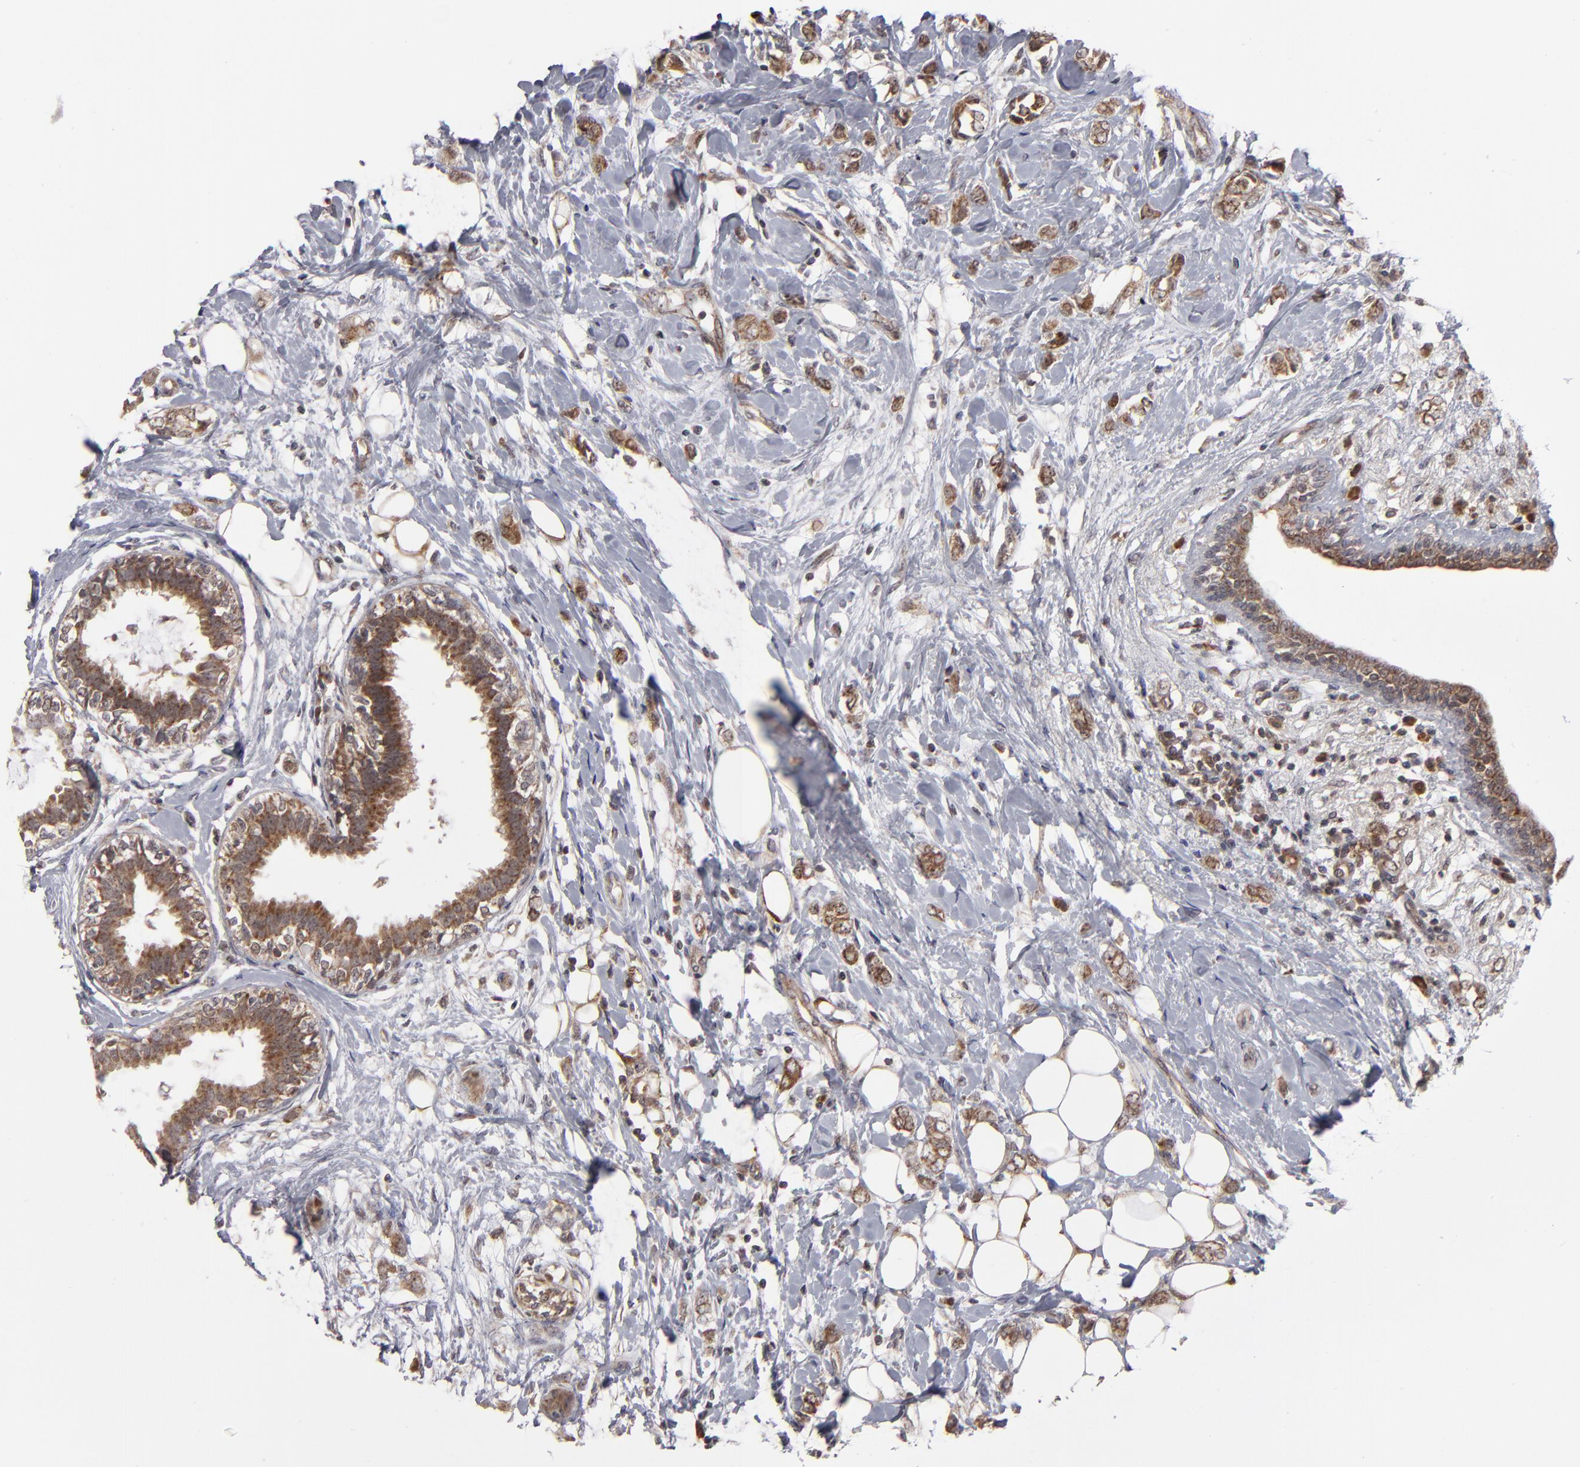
{"staining": {"intensity": "moderate", "quantity": "25%-75%", "location": "cytoplasmic/membranous"}, "tissue": "breast cancer", "cell_type": "Tumor cells", "image_type": "cancer", "snomed": [{"axis": "morphology", "description": "Normal tissue, NOS"}, {"axis": "morphology", "description": "Lobular carcinoma"}, {"axis": "topography", "description": "Breast"}], "caption": "The image demonstrates immunohistochemical staining of breast cancer (lobular carcinoma). There is moderate cytoplasmic/membranous staining is identified in approximately 25%-75% of tumor cells.", "gene": "GLCCI1", "patient": {"sex": "female", "age": 47}}